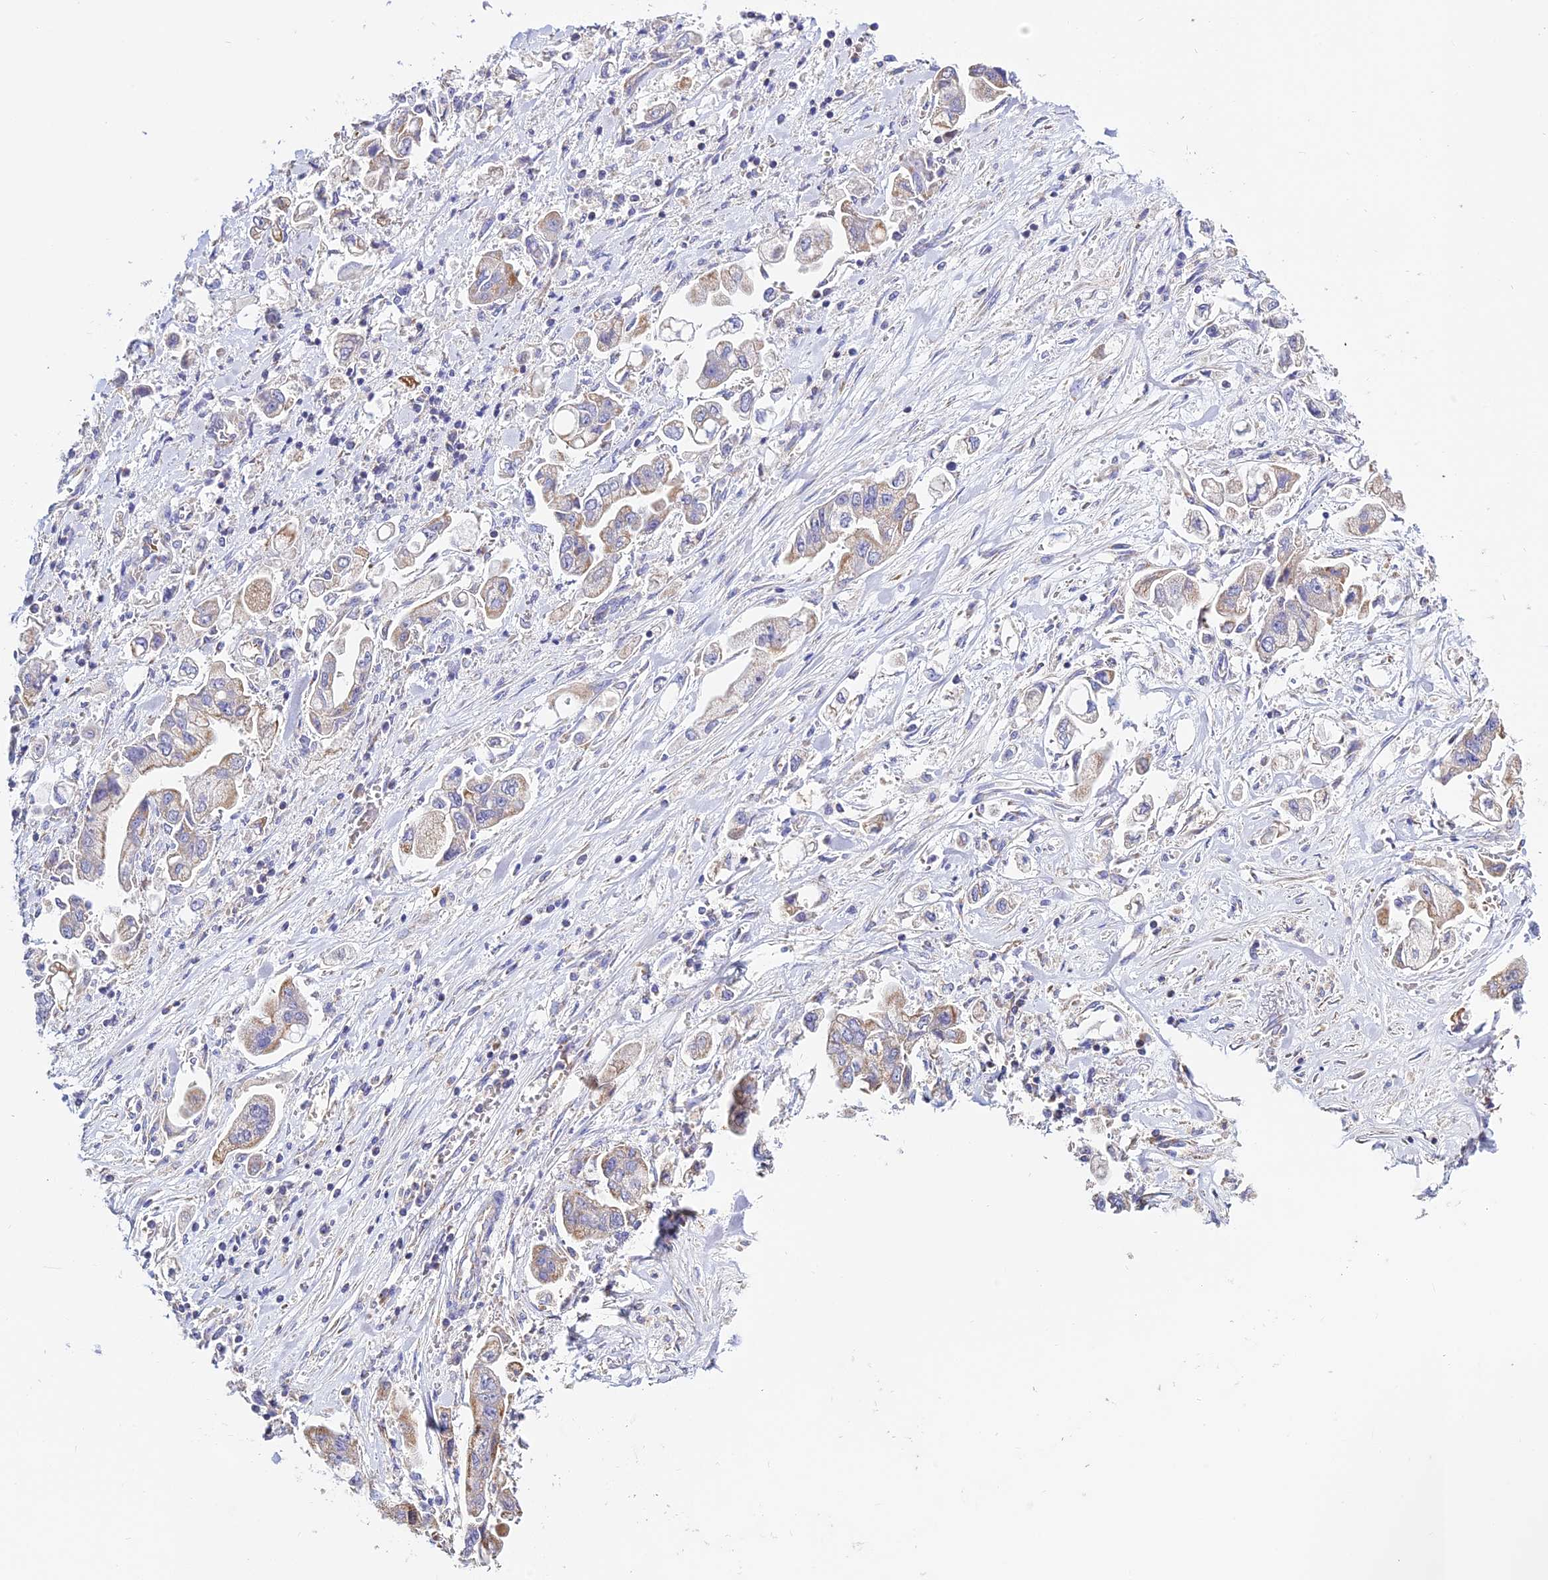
{"staining": {"intensity": "weak", "quantity": "25%-75%", "location": "cytoplasmic/membranous"}, "tissue": "stomach cancer", "cell_type": "Tumor cells", "image_type": "cancer", "snomed": [{"axis": "morphology", "description": "Adenocarcinoma, NOS"}, {"axis": "topography", "description": "Stomach"}], "caption": "IHC photomicrograph of neoplastic tissue: stomach adenocarcinoma stained using immunohistochemistry (IHC) displays low levels of weak protein expression localized specifically in the cytoplasmic/membranous of tumor cells, appearing as a cytoplasmic/membranous brown color.", "gene": "TYW5", "patient": {"sex": "male", "age": 62}}